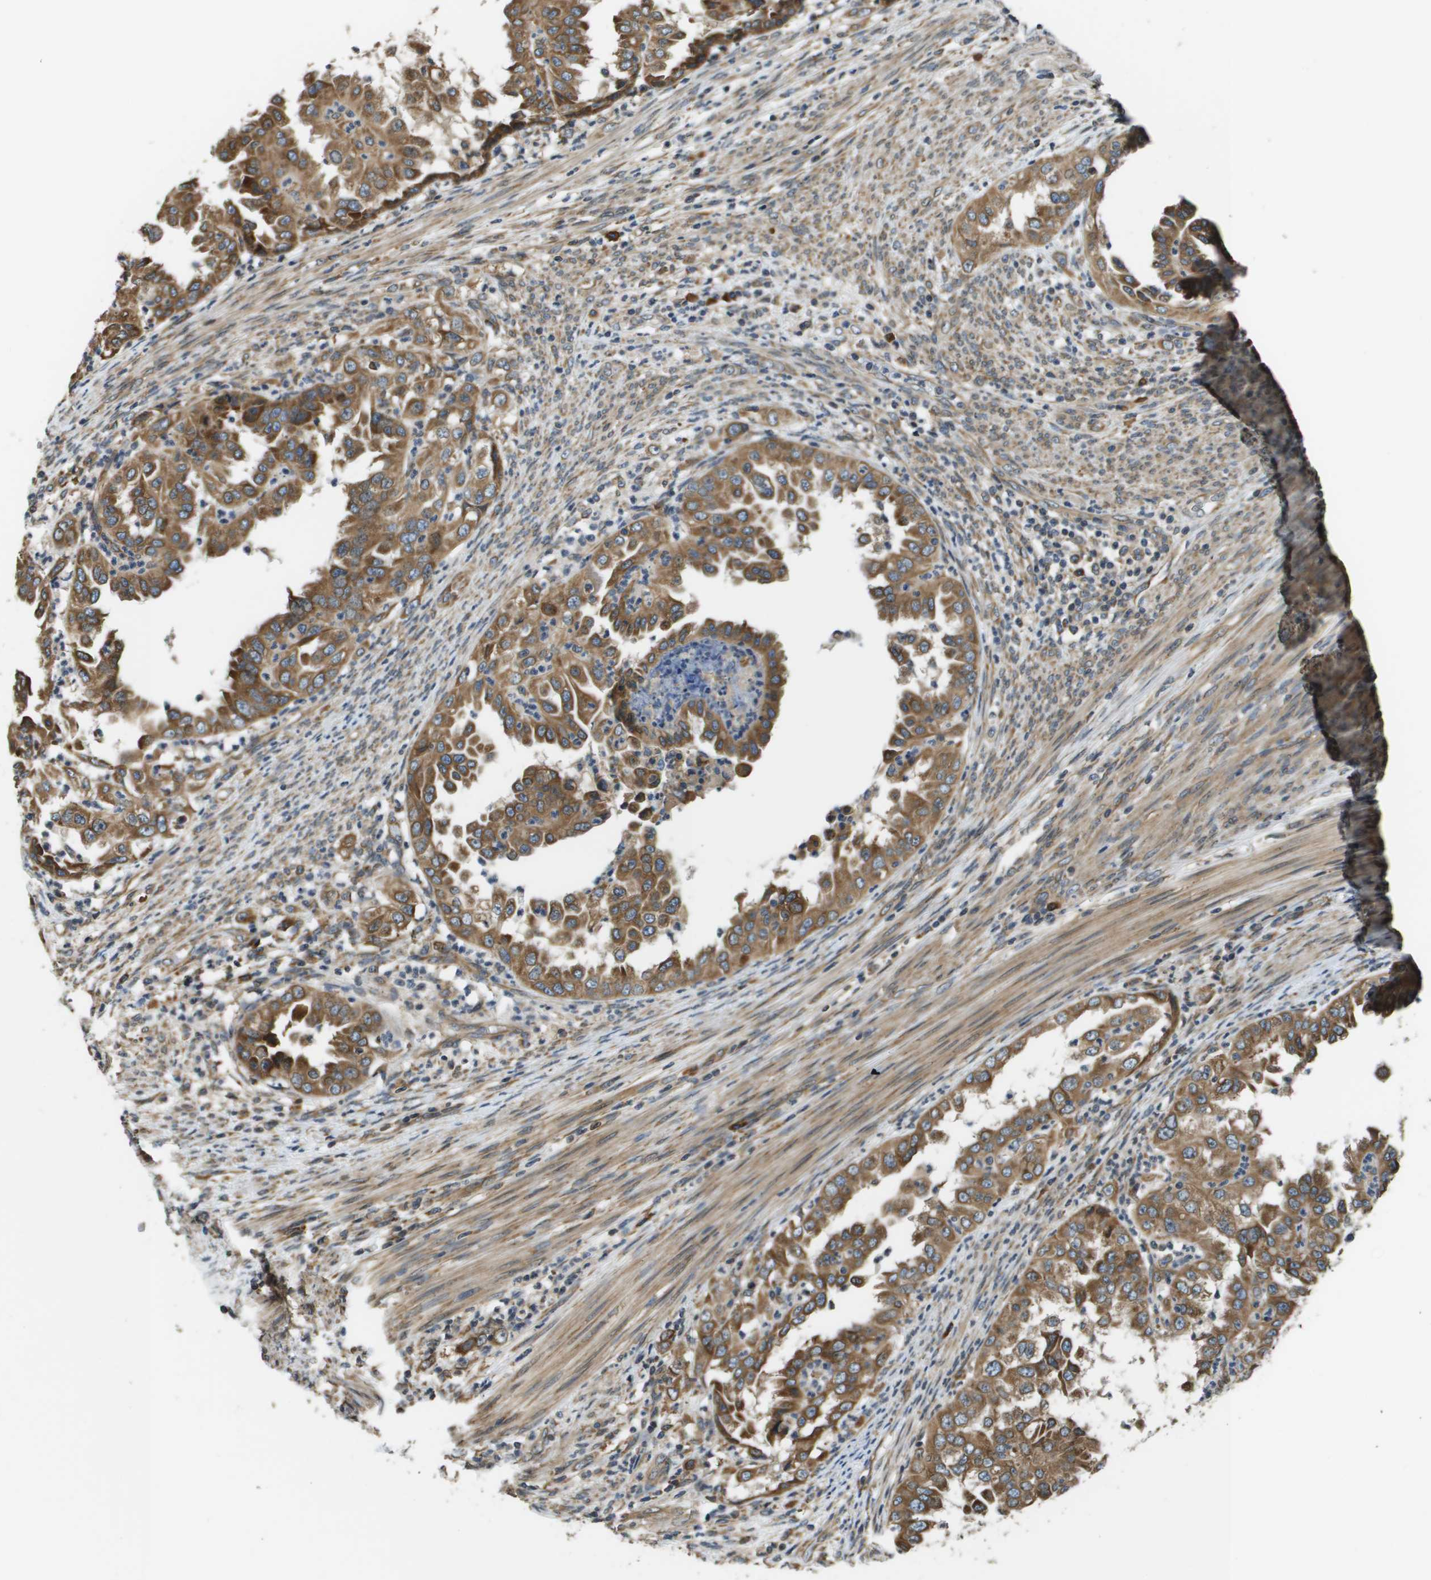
{"staining": {"intensity": "moderate", "quantity": ">75%", "location": "cytoplasmic/membranous"}, "tissue": "endometrial cancer", "cell_type": "Tumor cells", "image_type": "cancer", "snomed": [{"axis": "morphology", "description": "Adenocarcinoma, NOS"}, {"axis": "topography", "description": "Endometrium"}], "caption": "IHC (DAB) staining of endometrial cancer reveals moderate cytoplasmic/membranous protein expression in about >75% of tumor cells. (DAB = brown stain, brightfield microscopy at high magnification).", "gene": "SEC62", "patient": {"sex": "female", "age": 85}}